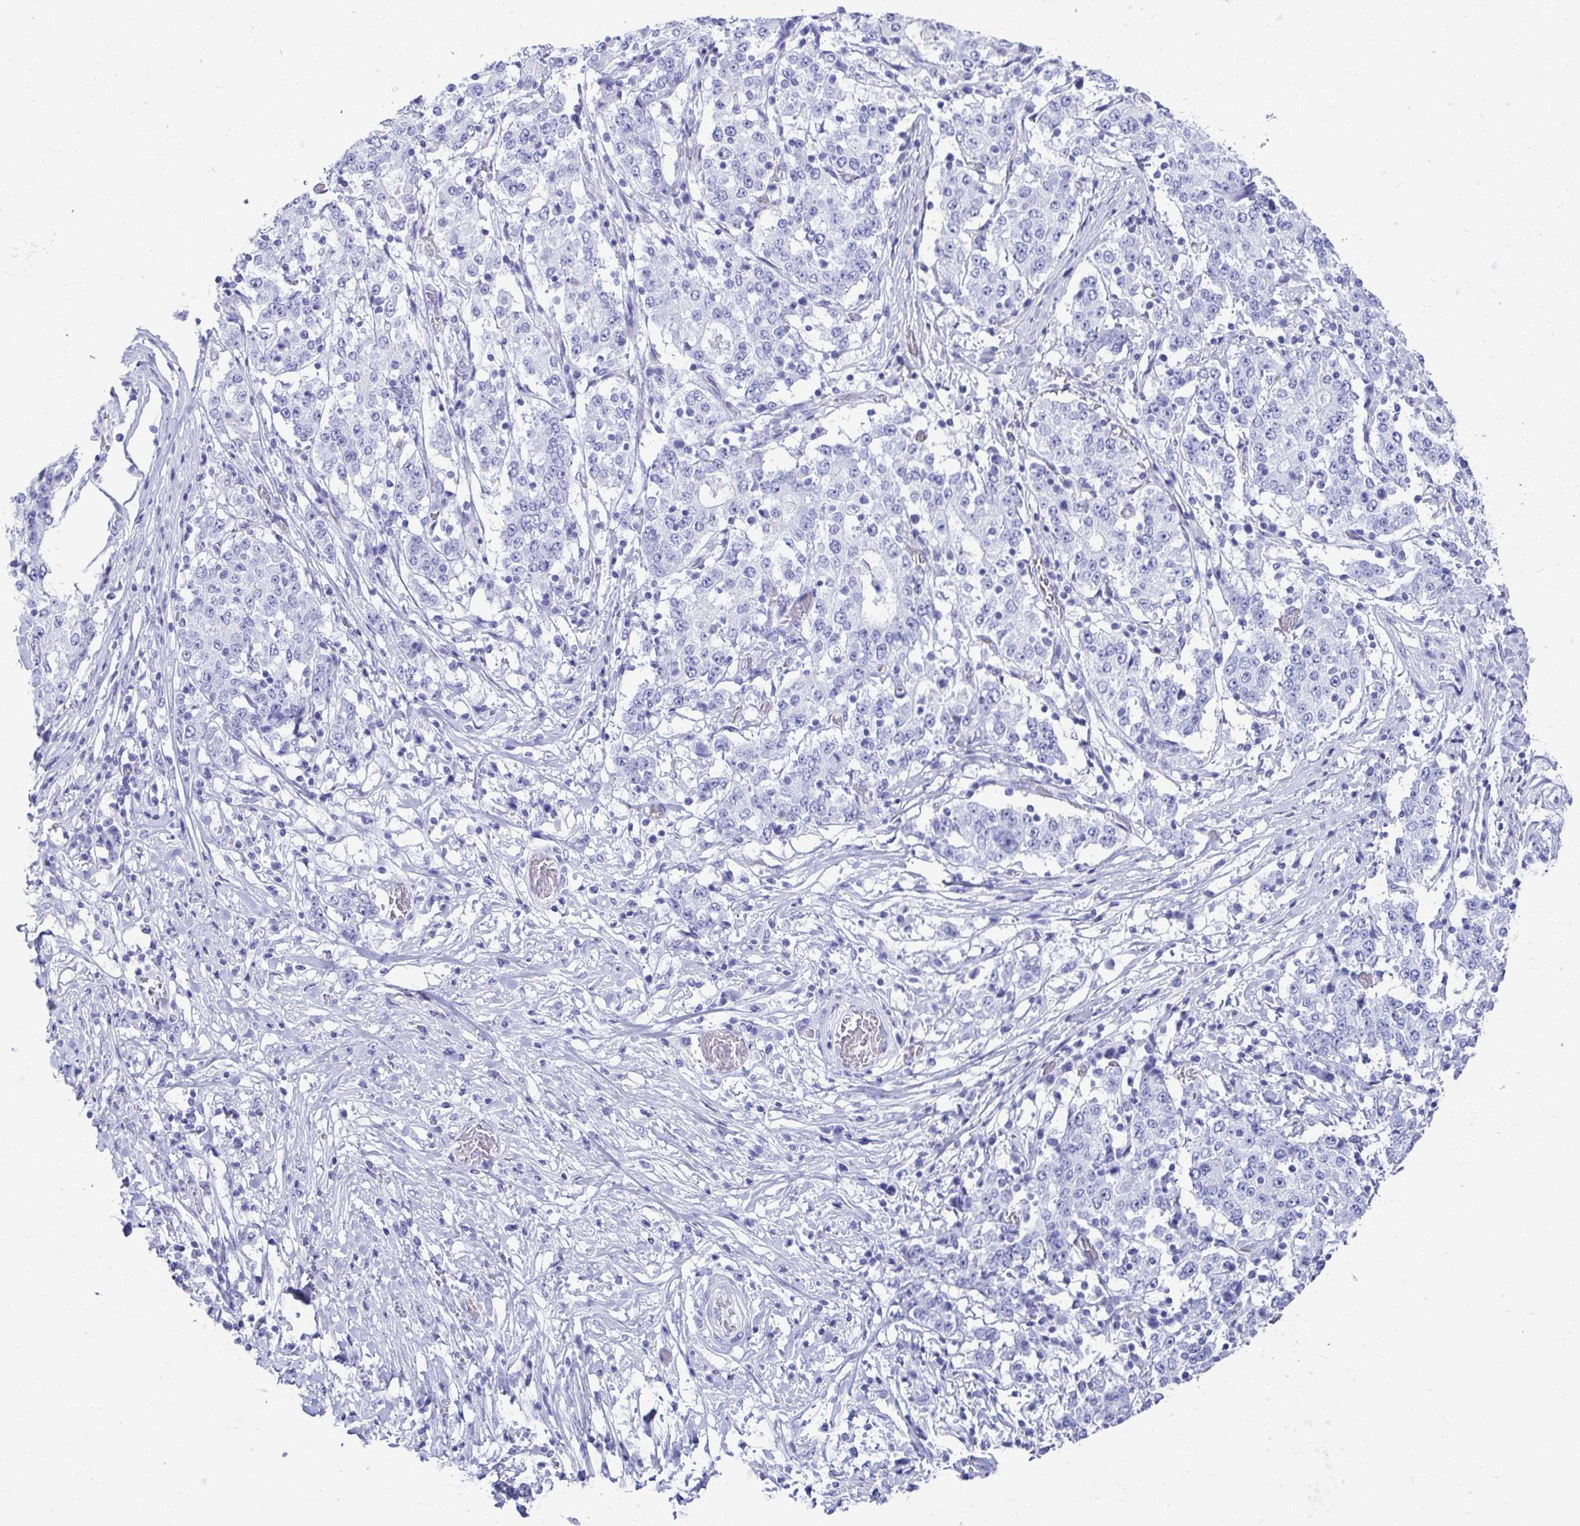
{"staining": {"intensity": "negative", "quantity": "none", "location": "none"}, "tissue": "stomach cancer", "cell_type": "Tumor cells", "image_type": "cancer", "snomed": [{"axis": "morphology", "description": "Adenocarcinoma, NOS"}, {"axis": "topography", "description": "Stomach"}], "caption": "A histopathology image of human stomach cancer (adenocarcinoma) is negative for staining in tumor cells.", "gene": "ATP4B", "patient": {"sex": "male", "age": 59}}